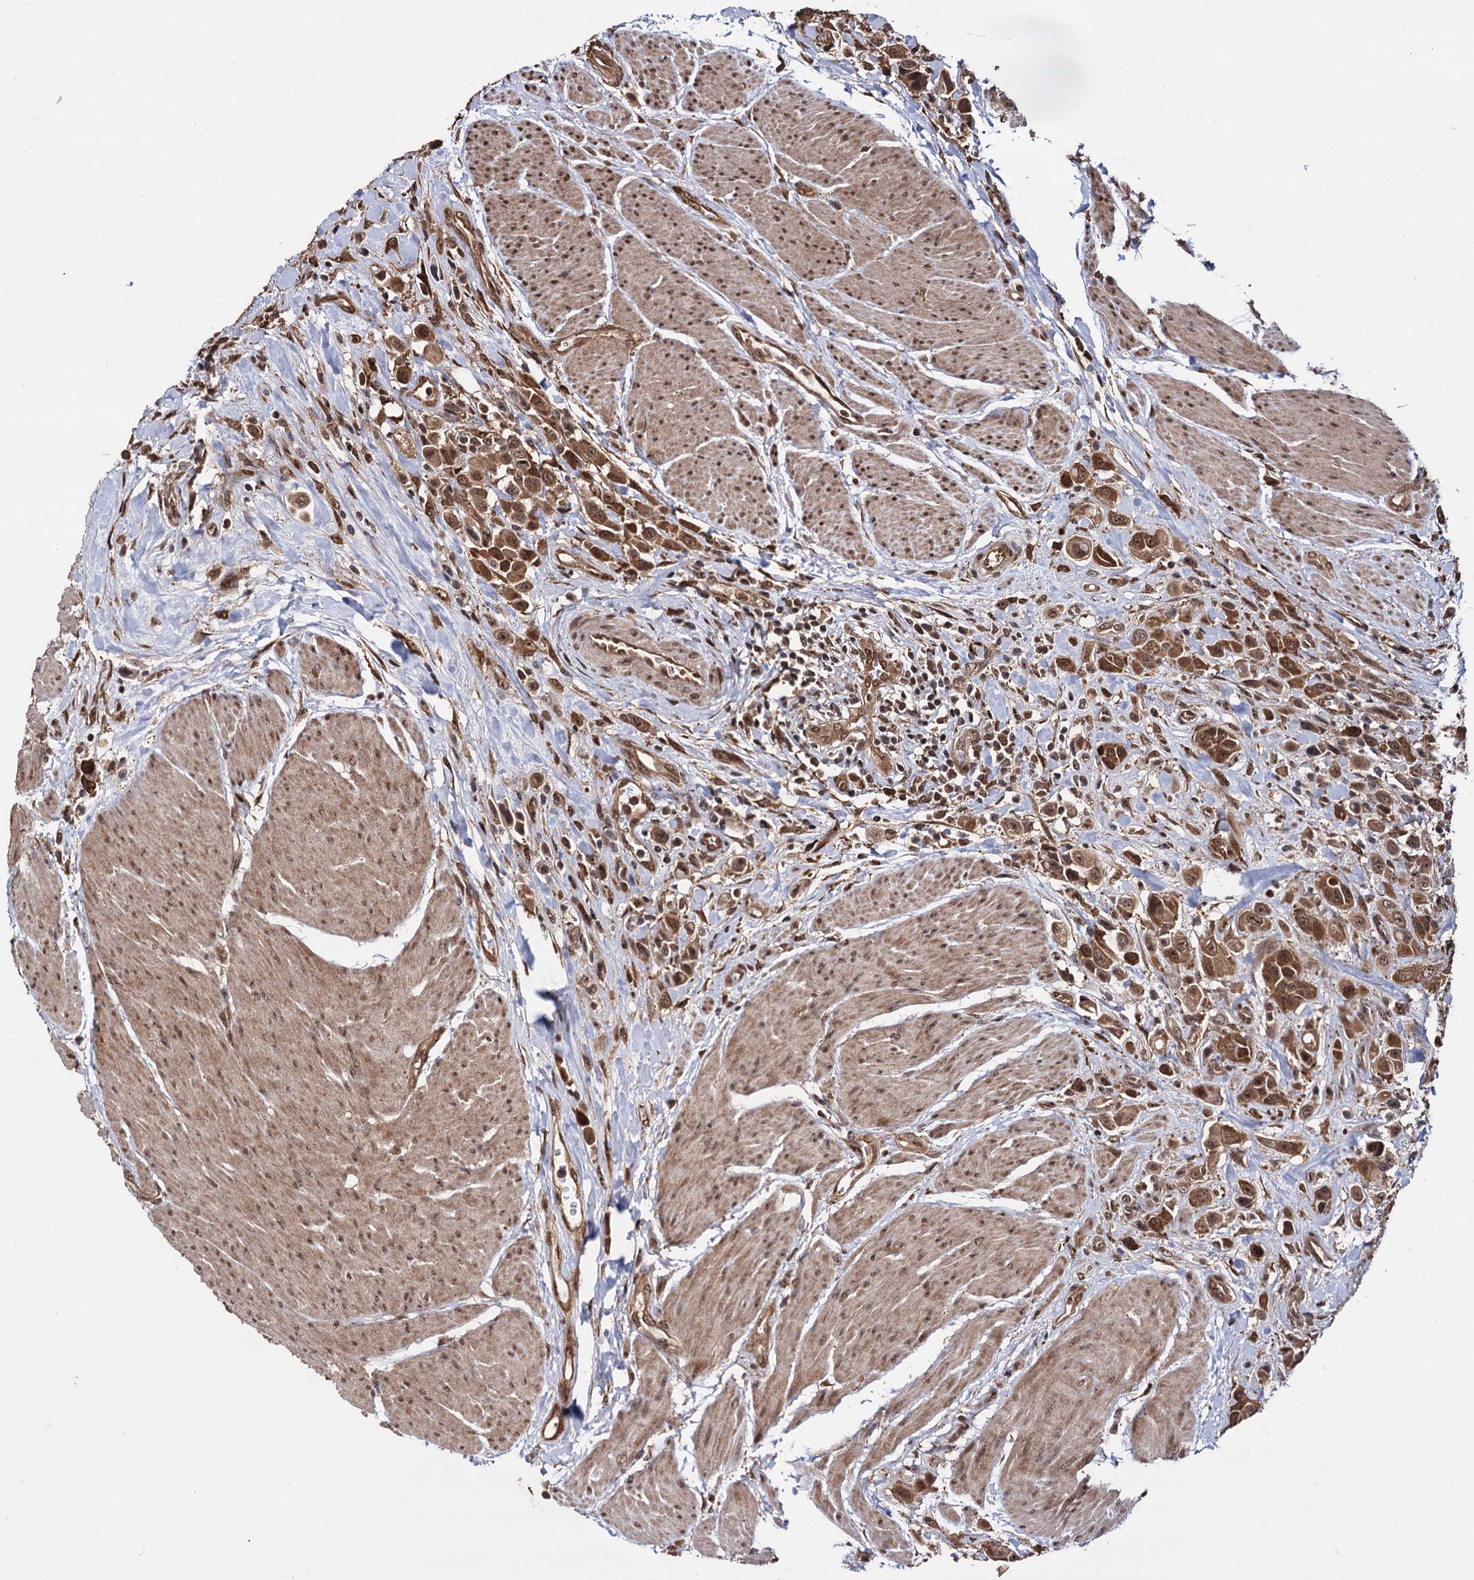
{"staining": {"intensity": "moderate", "quantity": ">75%", "location": "cytoplasmic/membranous,nuclear"}, "tissue": "urothelial cancer", "cell_type": "Tumor cells", "image_type": "cancer", "snomed": [{"axis": "morphology", "description": "Urothelial carcinoma, High grade"}, {"axis": "topography", "description": "Urinary bladder"}], "caption": "There is medium levels of moderate cytoplasmic/membranous and nuclear staining in tumor cells of urothelial cancer, as demonstrated by immunohistochemical staining (brown color).", "gene": "PIGB", "patient": {"sex": "male", "age": 50}}